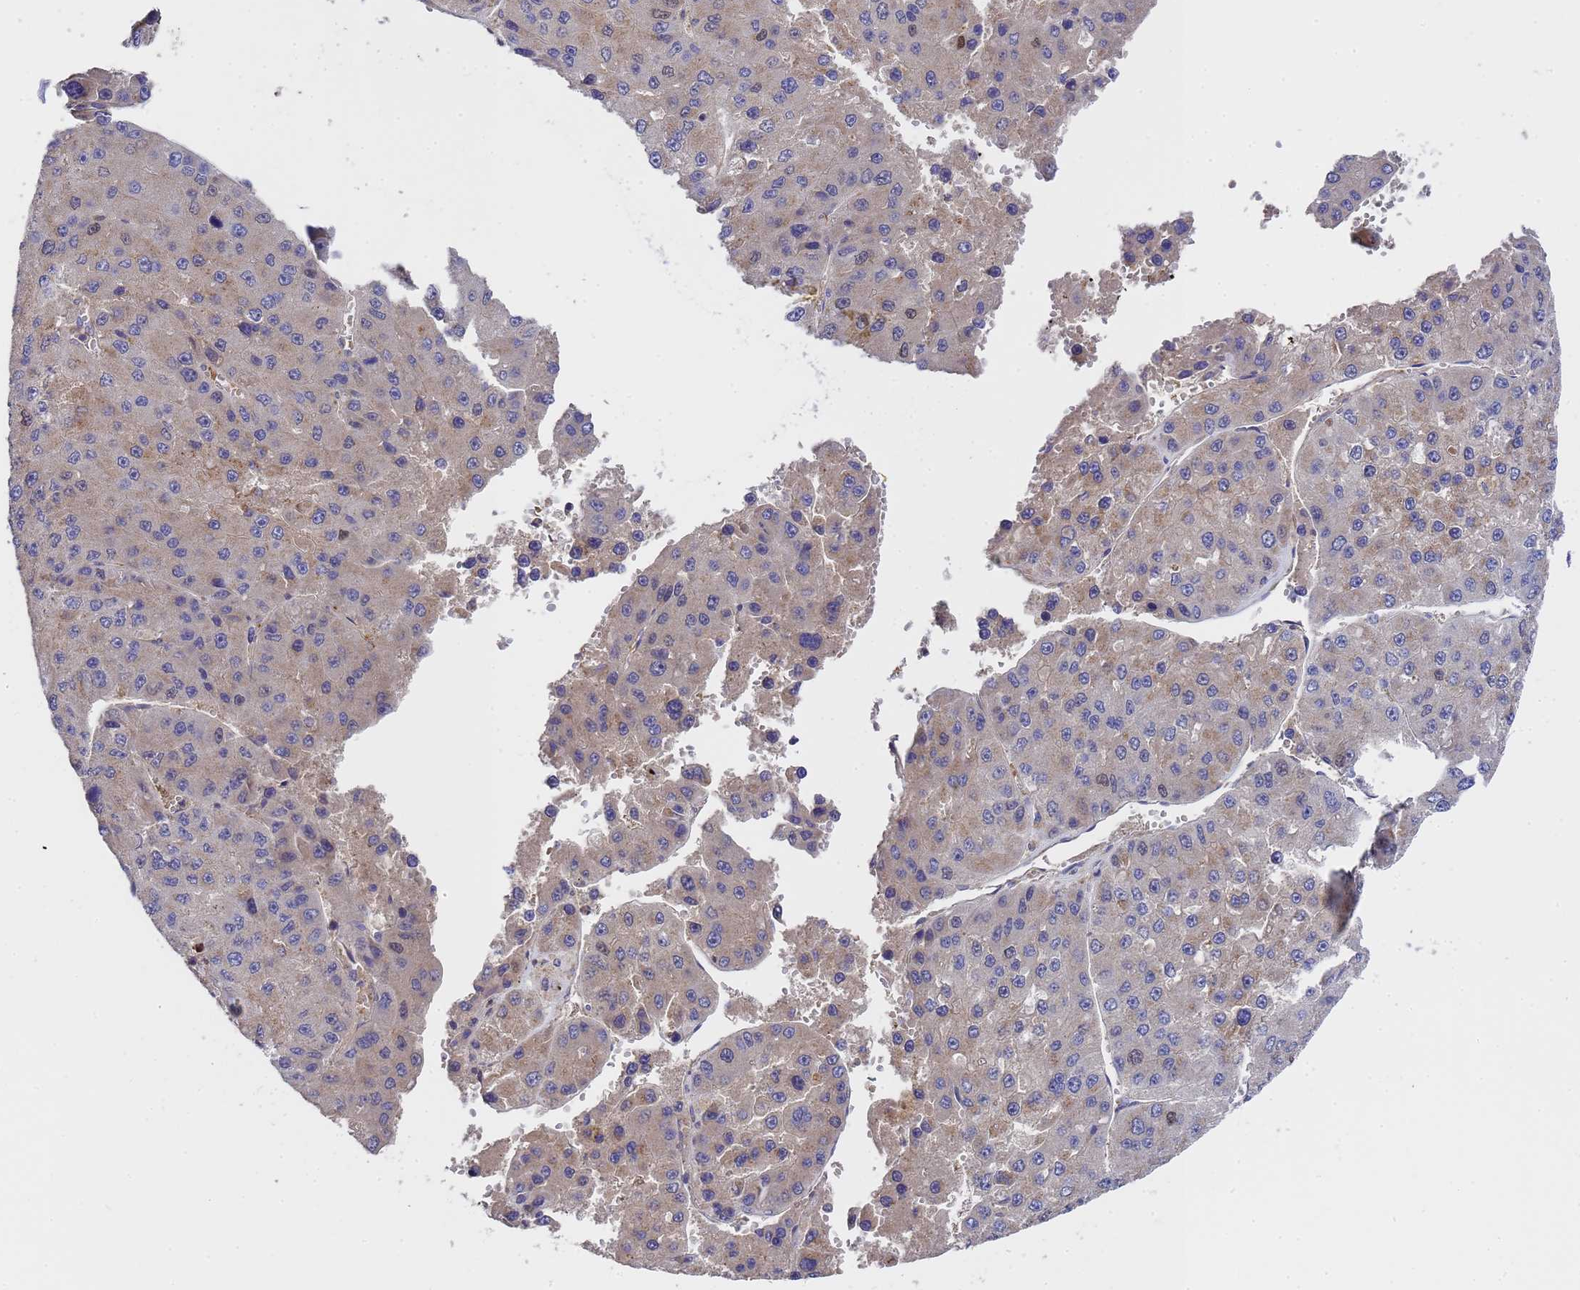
{"staining": {"intensity": "weak", "quantity": "25%-75%", "location": "cytoplasmic/membranous"}, "tissue": "liver cancer", "cell_type": "Tumor cells", "image_type": "cancer", "snomed": [{"axis": "morphology", "description": "Carcinoma, Hepatocellular, NOS"}, {"axis": "topography", "description": "Liver"}], "caption": "This histopathology image exhibits IHC staining of liver cancer, with low weak cytoplasmic/membranous expression in approximately 25%-75% of tumor cells.", "gene": "MOCS1", "patient": {"sex": "female", "age": 73}}